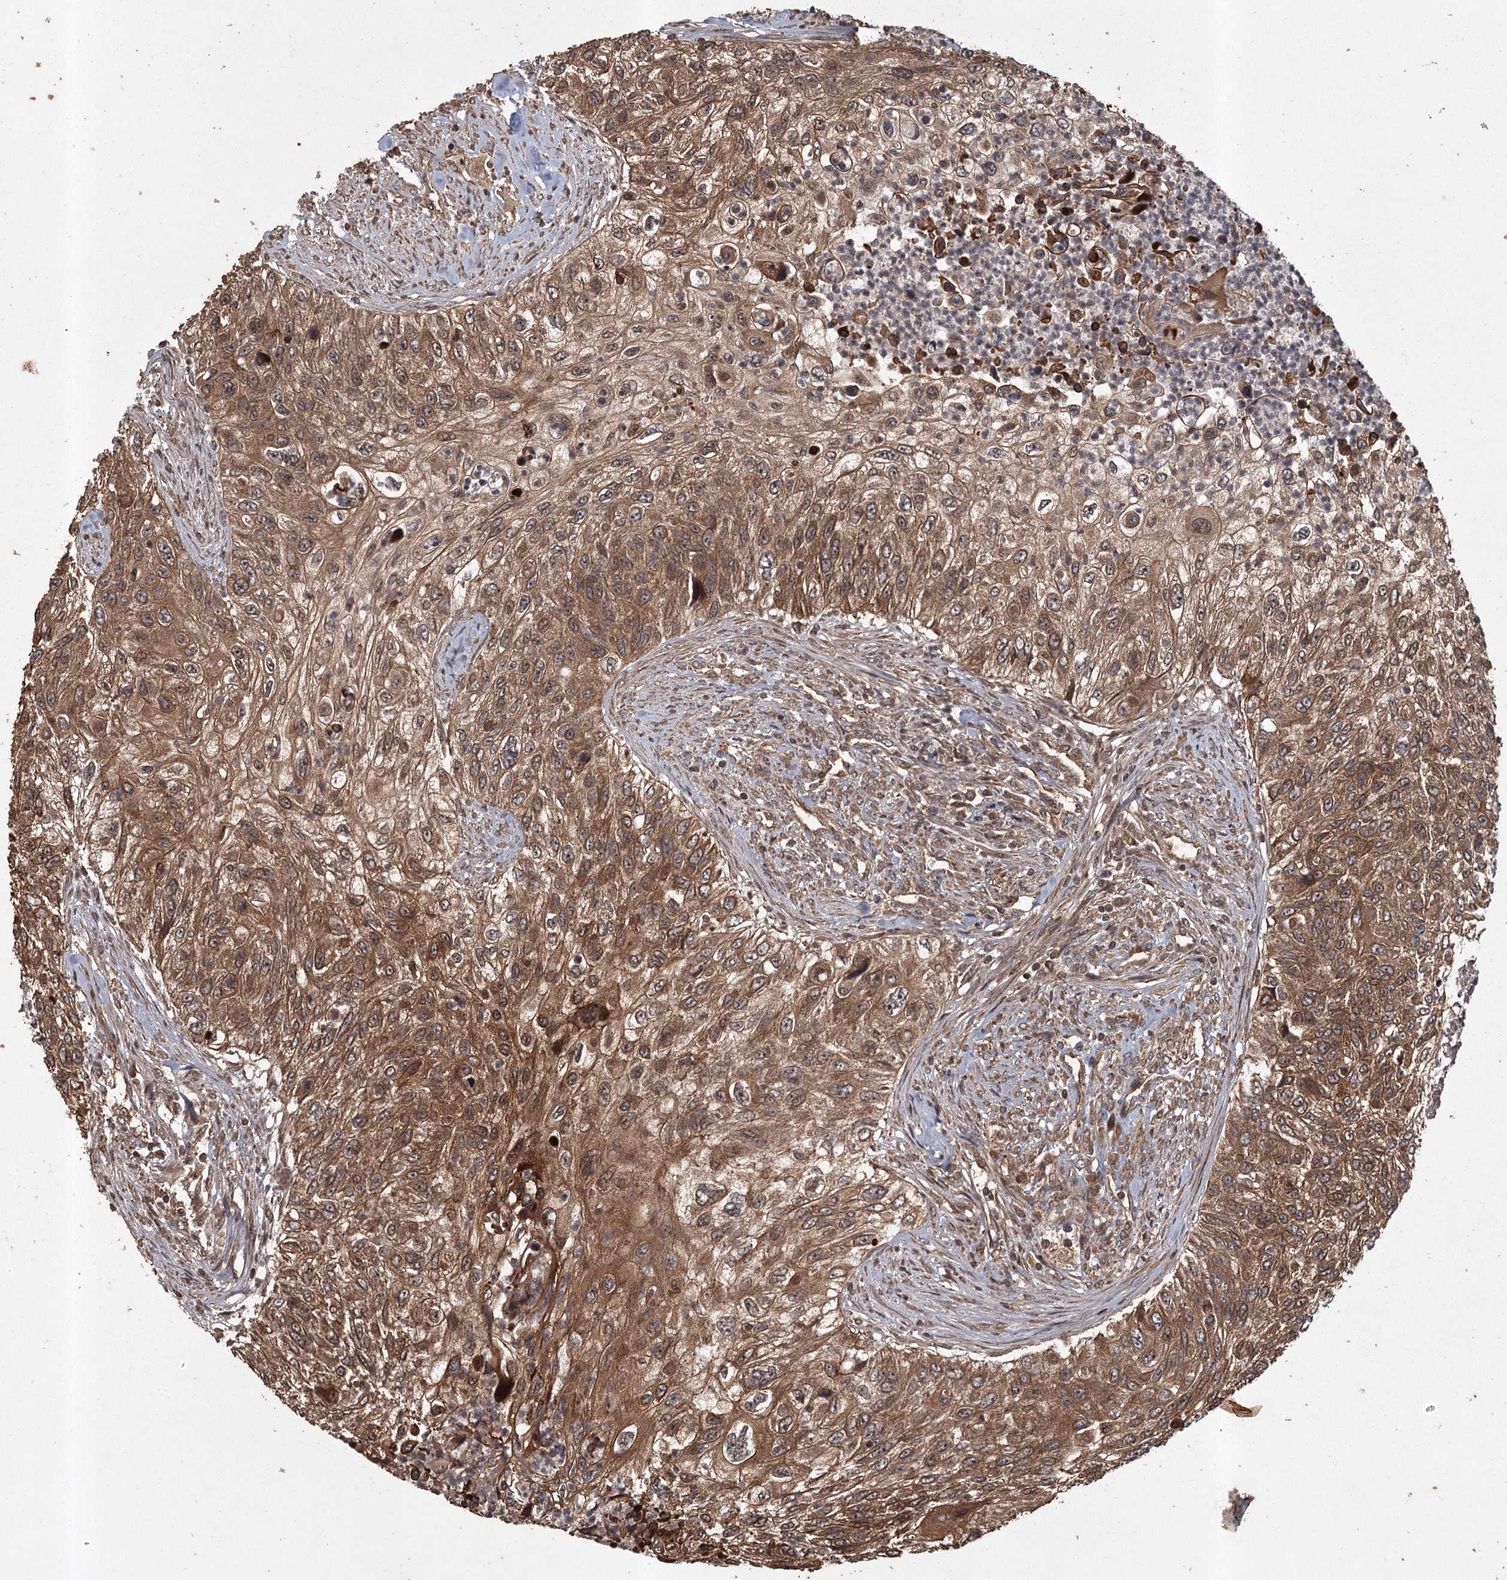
{"staining": {"intensity": "strong", "quantity": "25%-75%", "location": "cytoplasmic/membranous"}, "tissue": "urothelial cancer", "cell_type": "Tumor cells", "image_type": "cancer", "snomed": [{"axis": "morphology", "description": "Urothelial carcinoma, High grade"}, {"axis": "topography", "description": "Urinary bladder"}], "caption": "A brown stain highlights strong cytoplasmic/membranous staining of a protein in human urothelial carcinoma (high-grade) tumor cells.", "gene": "RPAP3", "patient": {"sex": "female", "age": 60}}